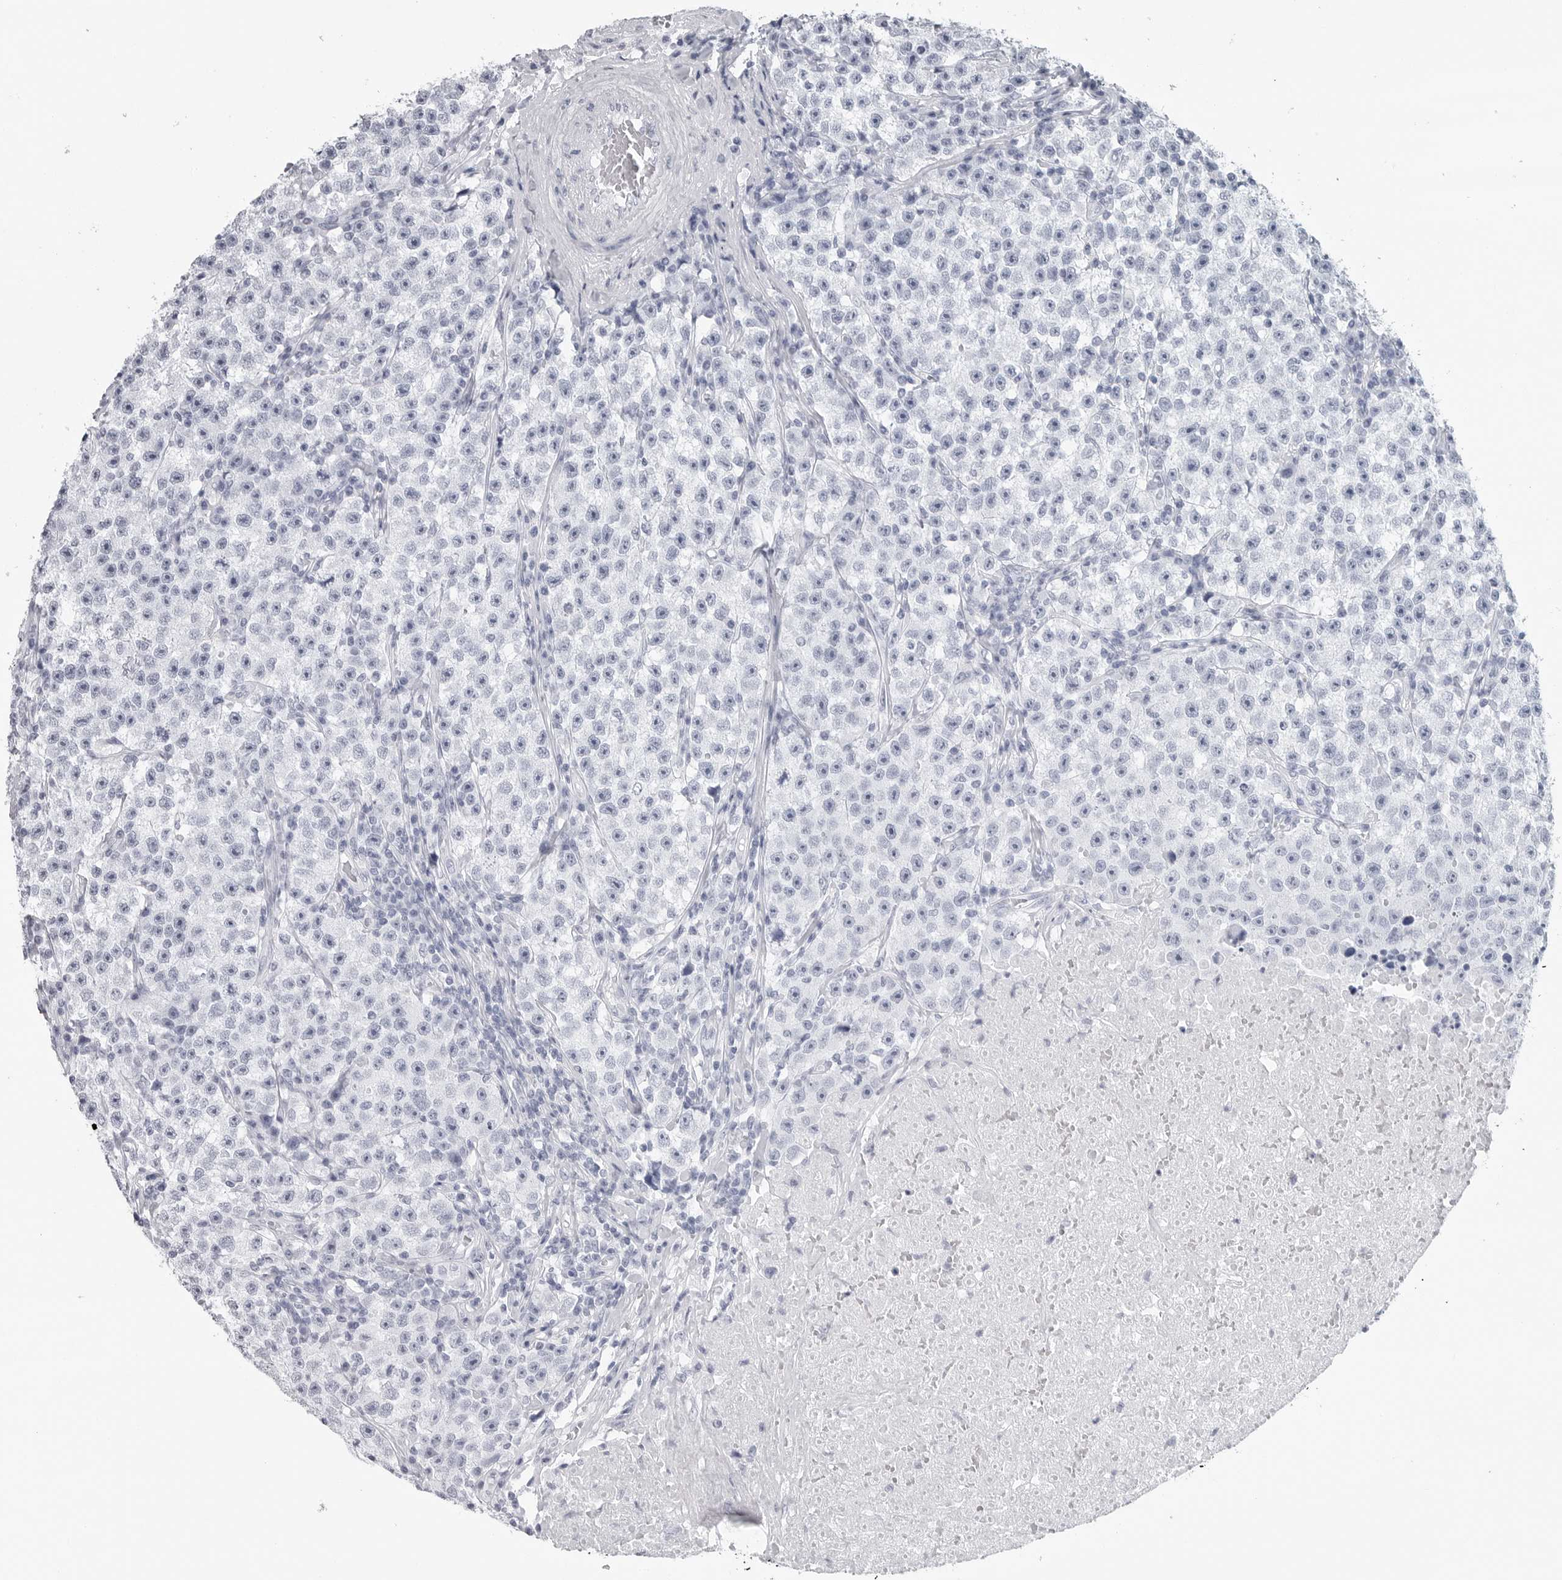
{"staining": {"intensity": "negative", "quantity": "none", "location": "none"}, "tissue": "testis cancer", "cell_type": "Tumor cells", "image_type": "cancer", "snomed": [{"axis": "morphology", "description": "Seminoma, NOS"}, {"axis": "topography", "description": "Testis"}], "caption": "Tumor cells are negative for brown protein staining in testis cancer. (Immunohistochemistry (ihc), brightfield microscopy, high magnification).", "gene": "CSH1", "patient": {"sex": "male", "age": 22}}